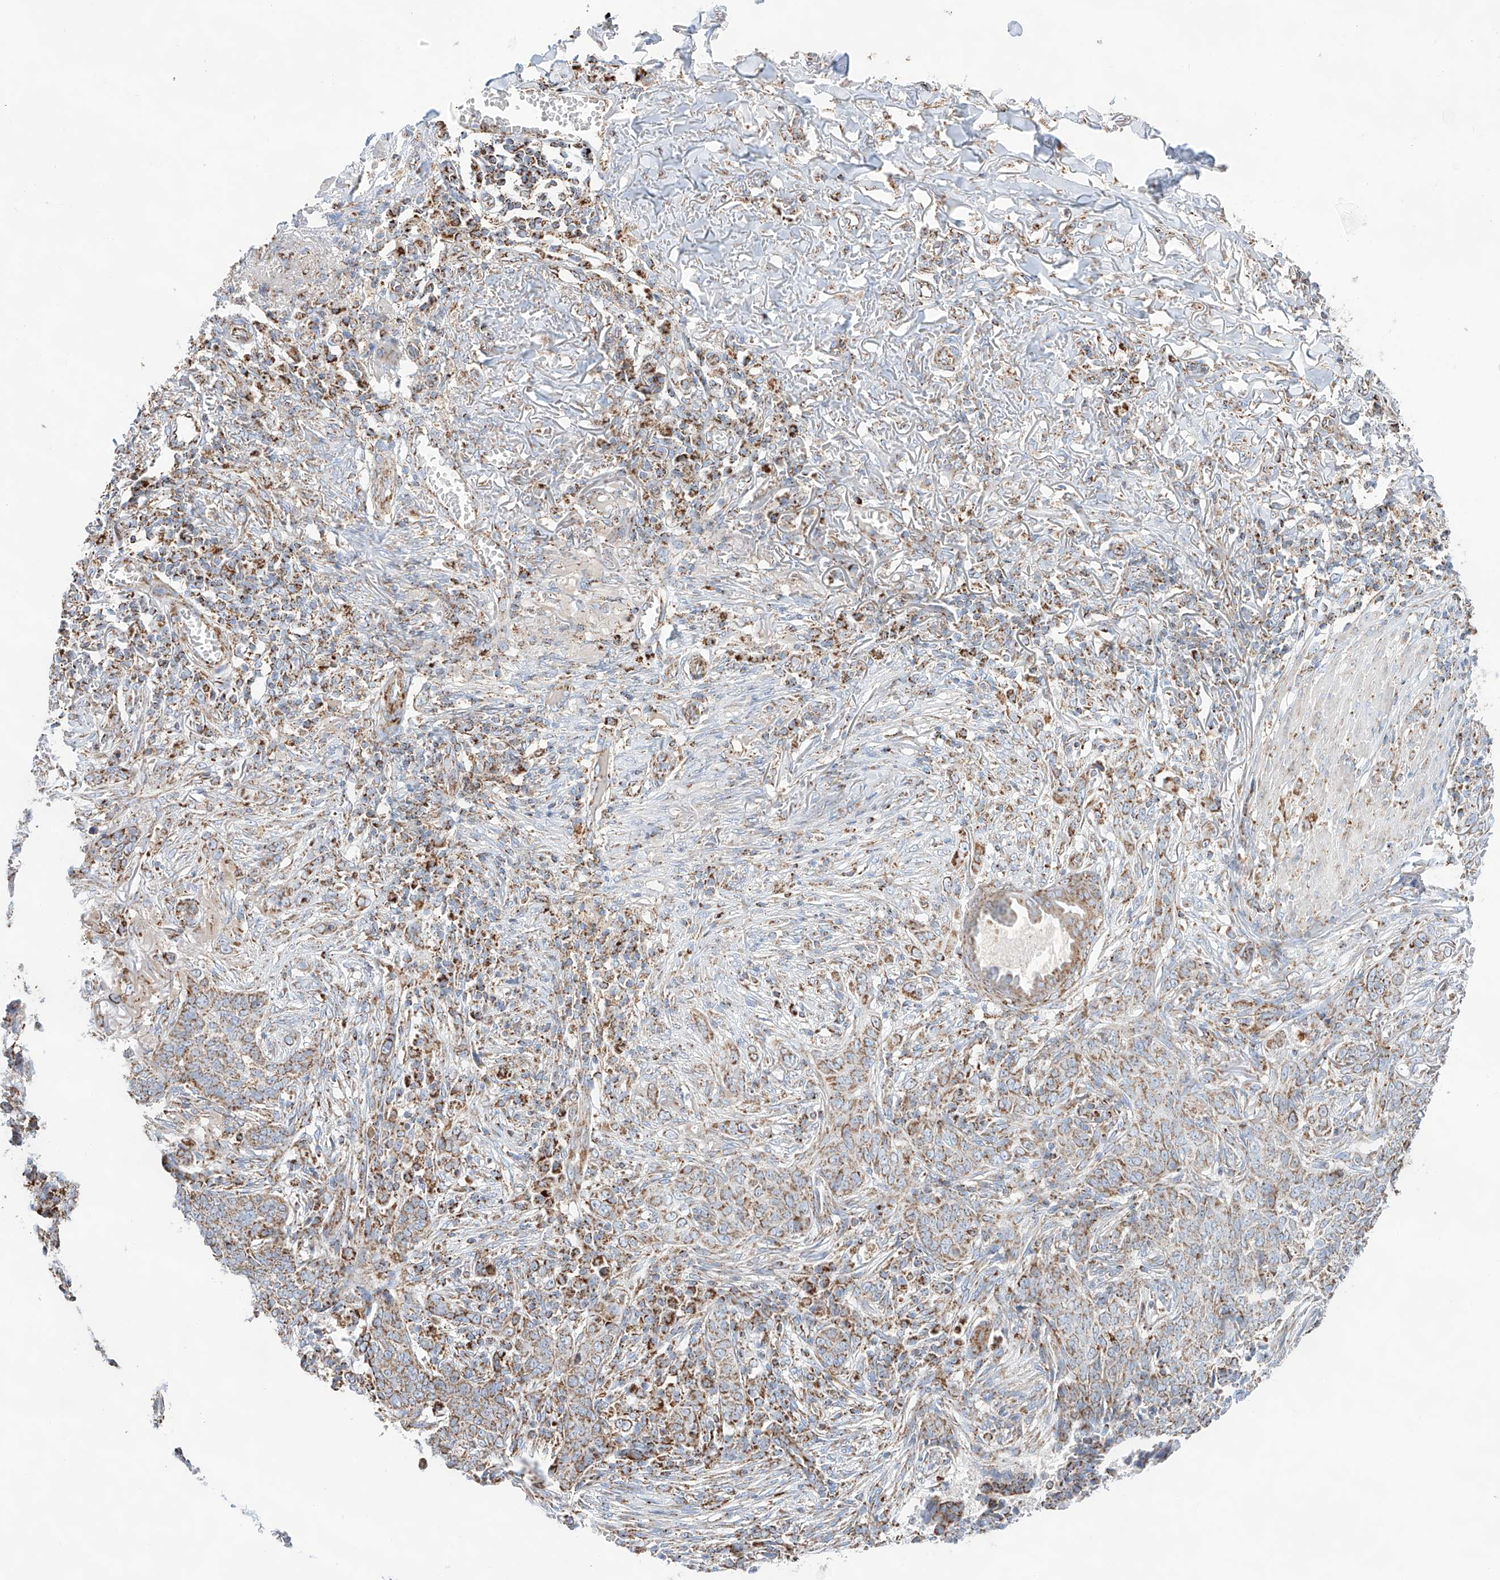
{"staining": {"intensity": "moderate", "quantity": "25%-75%", "location": "cytoplasmic/membranous"}, "tissue": "skin cancer", "cell_type": "Tumor cells", "image_type": "cancer", "snomed": [{"axis": "morphology", "description": "Basal cell carcinoma"}, {"axis": "topography", "description": "Skin"}], "caption": "The photomicrograph demonstrates staining of skin basal cell carcinoma, revealing moderate cytoplasmic/membranous protein positivity (brown color) within tumor cells.", "gene": "TTC27", "patient": {"sex": "male", "age": 85}}